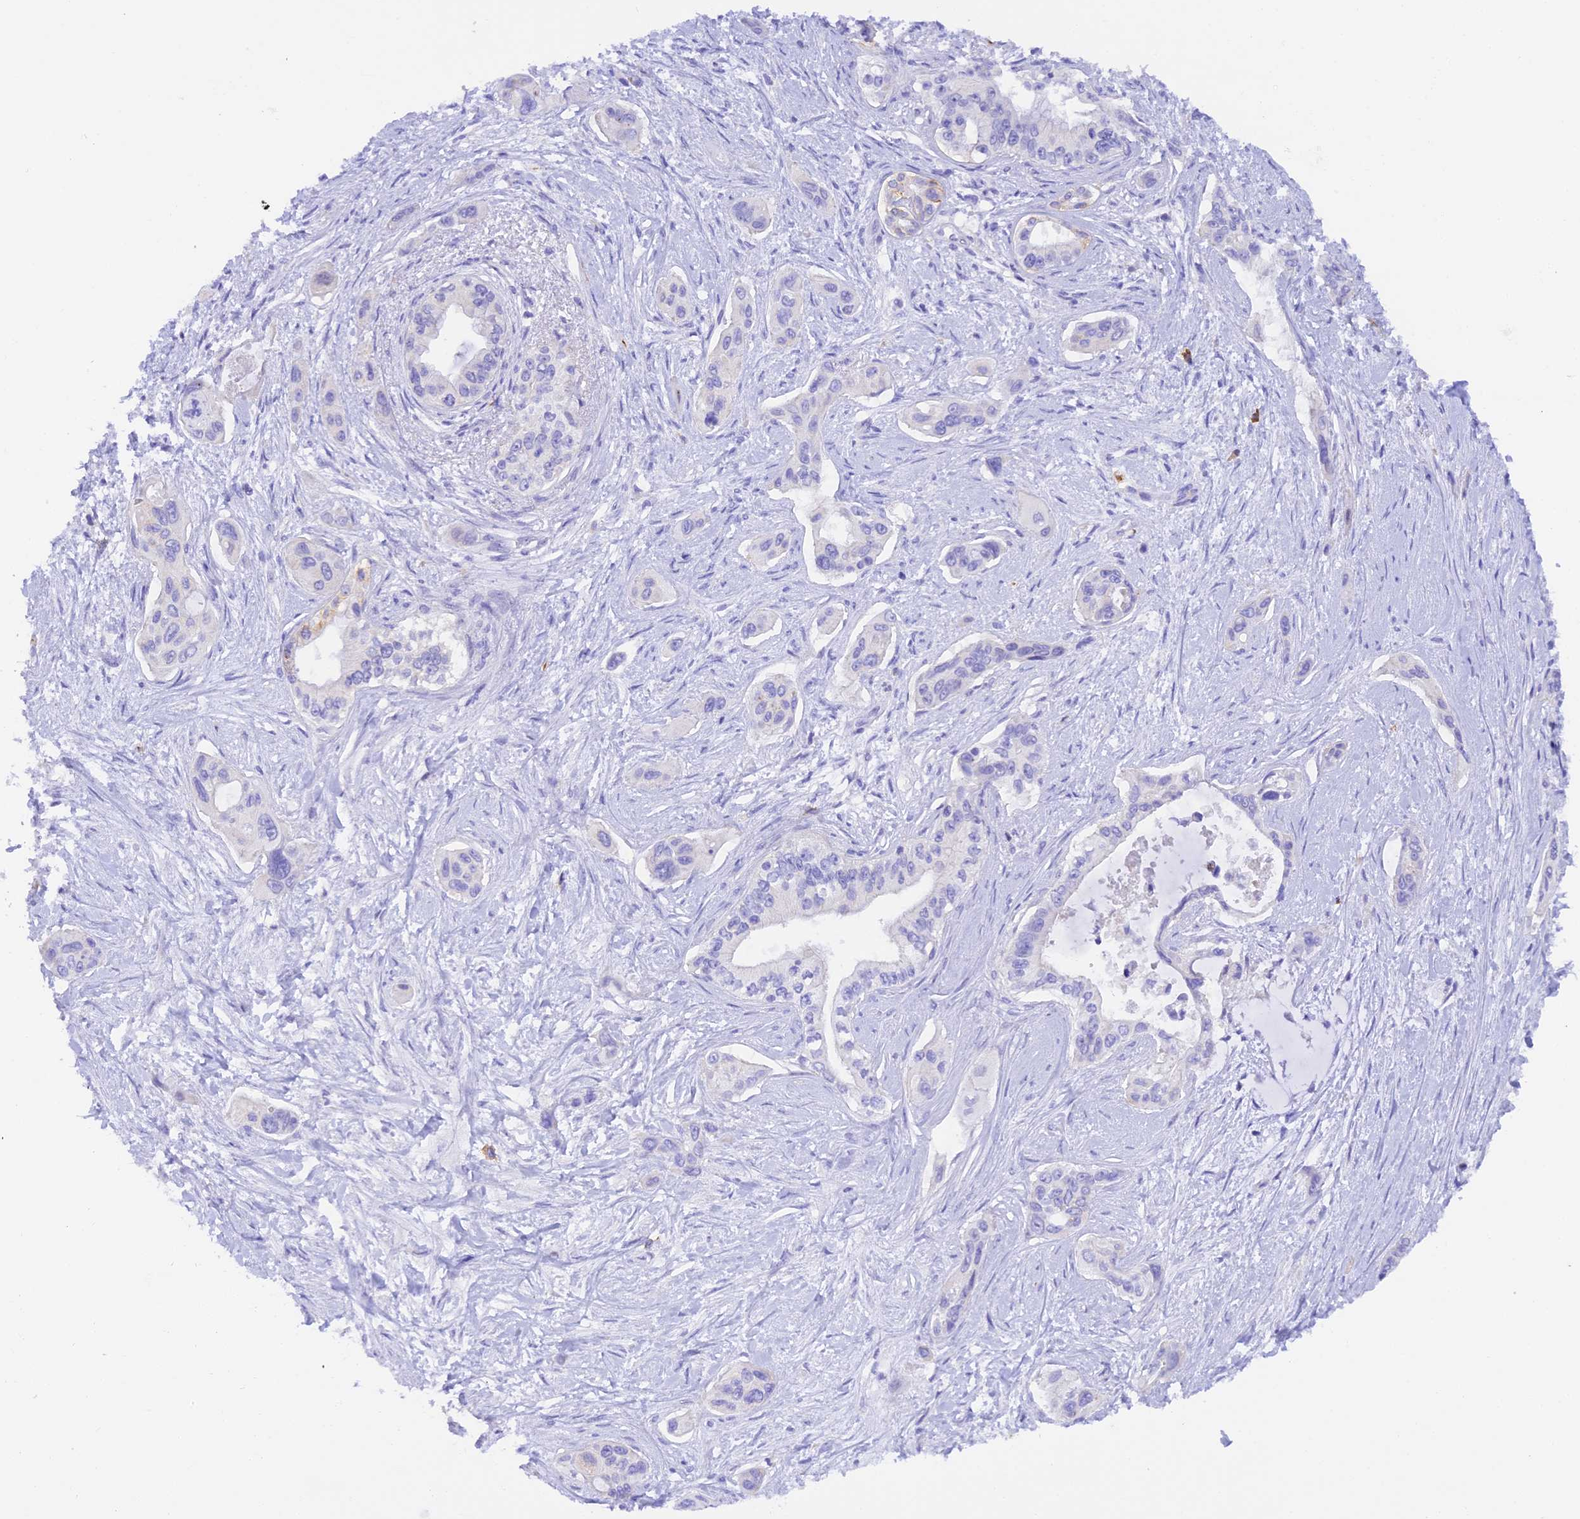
{"staining": {"intensity": "negative", "quantity": "none", "location": "none"}, "tissue": "pancreatic cancer", "cell_type": "Tumor cells", "image_type": "cancer", "snomed": [{"axis": "morphology", "description": "Adenocarcinoma, NOS"}, {"axis": "topography", "description": "Pancreas"}], "caption": "Pancreatic cancer was stained to show a protein in brown. There is no significant staining in tumor cells.", "gene": "COL6A5", "patient": {"sex": "male", "age": 72}}